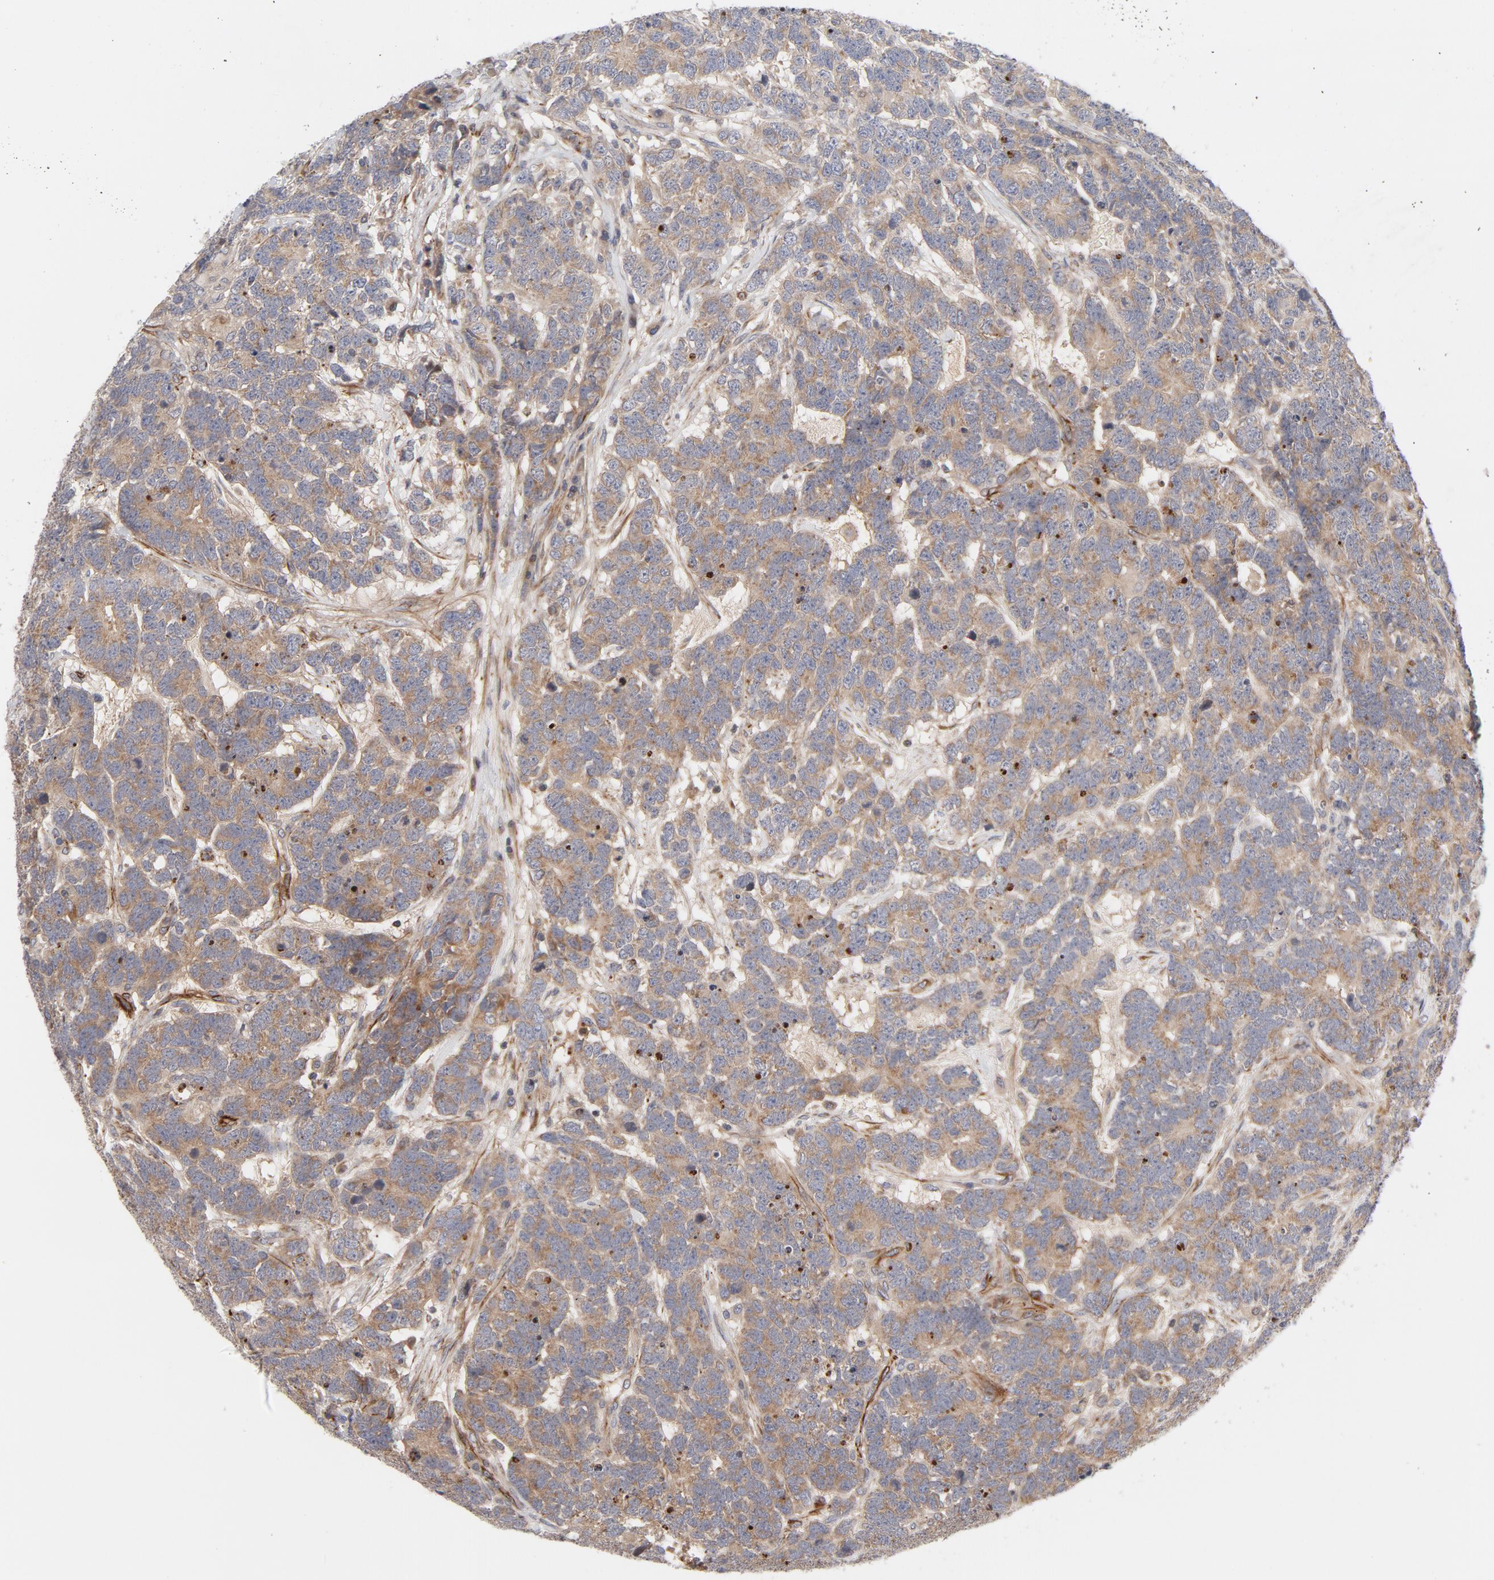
{"staining": {"intensity": "moderate", "quantity": ">75%", "location": "cytoplasmic/membranous"}, "tissue": "testis cancer", "cell_type": "Tumor cells", "image_type": "cancer", "snomed": [{"axis": "morphology", "description": "Carcinoma, Embryonal, NOS"}, {"axis": "topography", "description": "Testis"}], "caption": "An IHC micrograph of neoplastic tissue is shown. Protein staining in brown shows moderate cytoplasmic/membranous positivity in testis cancer within tumor cells. Using DAB (brown) and hematoxylin (blue) stains, captured at high magnification using brightfield microscopy.", "gene": "DNAAF2", "patient": {"sex": "male", "age": 26}}